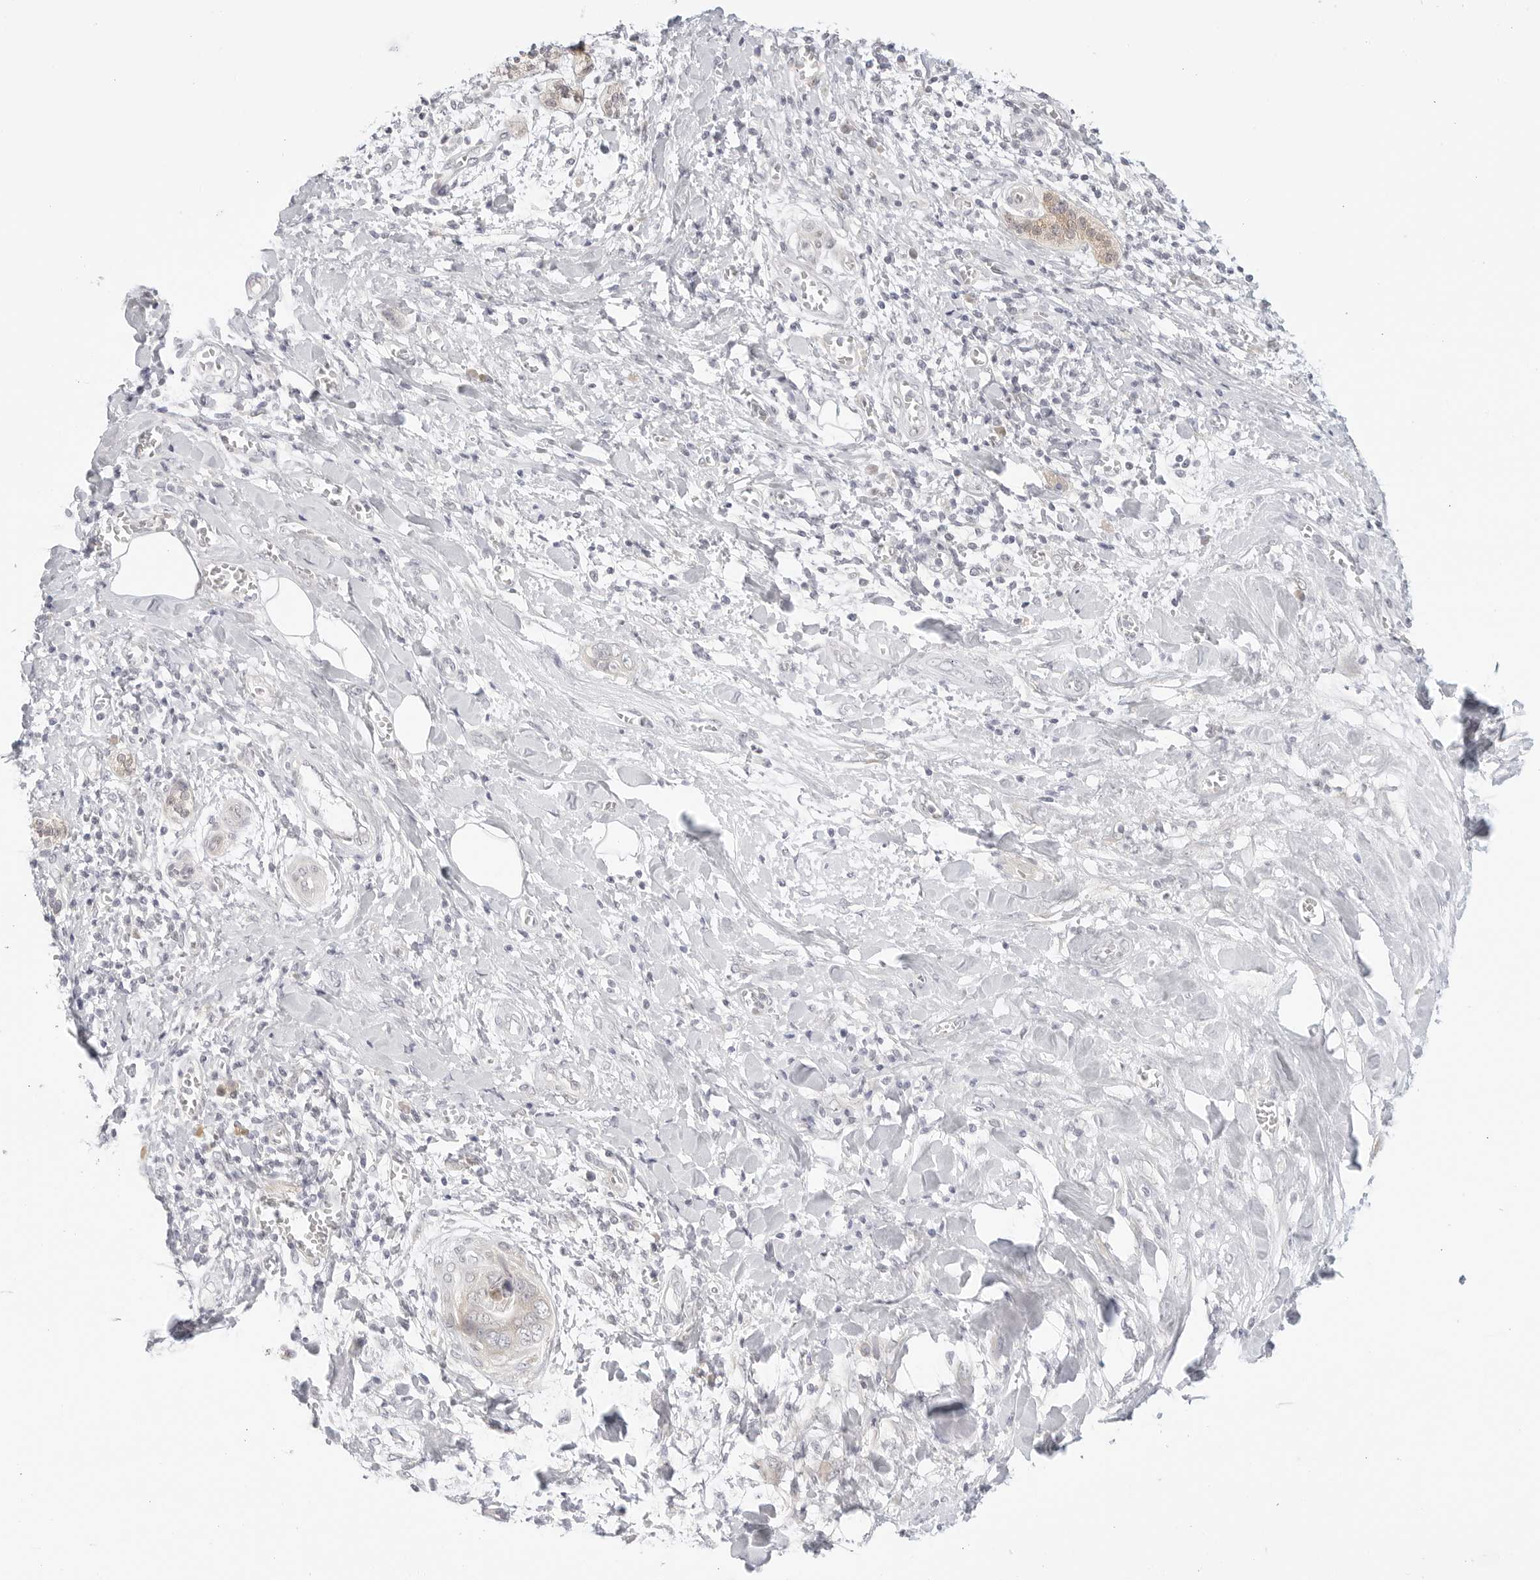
{"staining": {"intensity": "weak", "quantity": "25%-75%", "location": "cytoplasmic/membranous"}, "tissue": "pancreatic cancer", "cell_type": "Tumor cells", "image_type": "cancer", "snomed": [{"axis": "morphology", "description": "Adenocarcinoma, NOS"}, {"axis": "topography", "description": "Pancreas"}], "caption": "Human pancreatic cancer stained with a protein marker demonstrates weak staining in tumor cells.", "gene": "TCP1", "patient": {"sex": "female", "age": 78}}